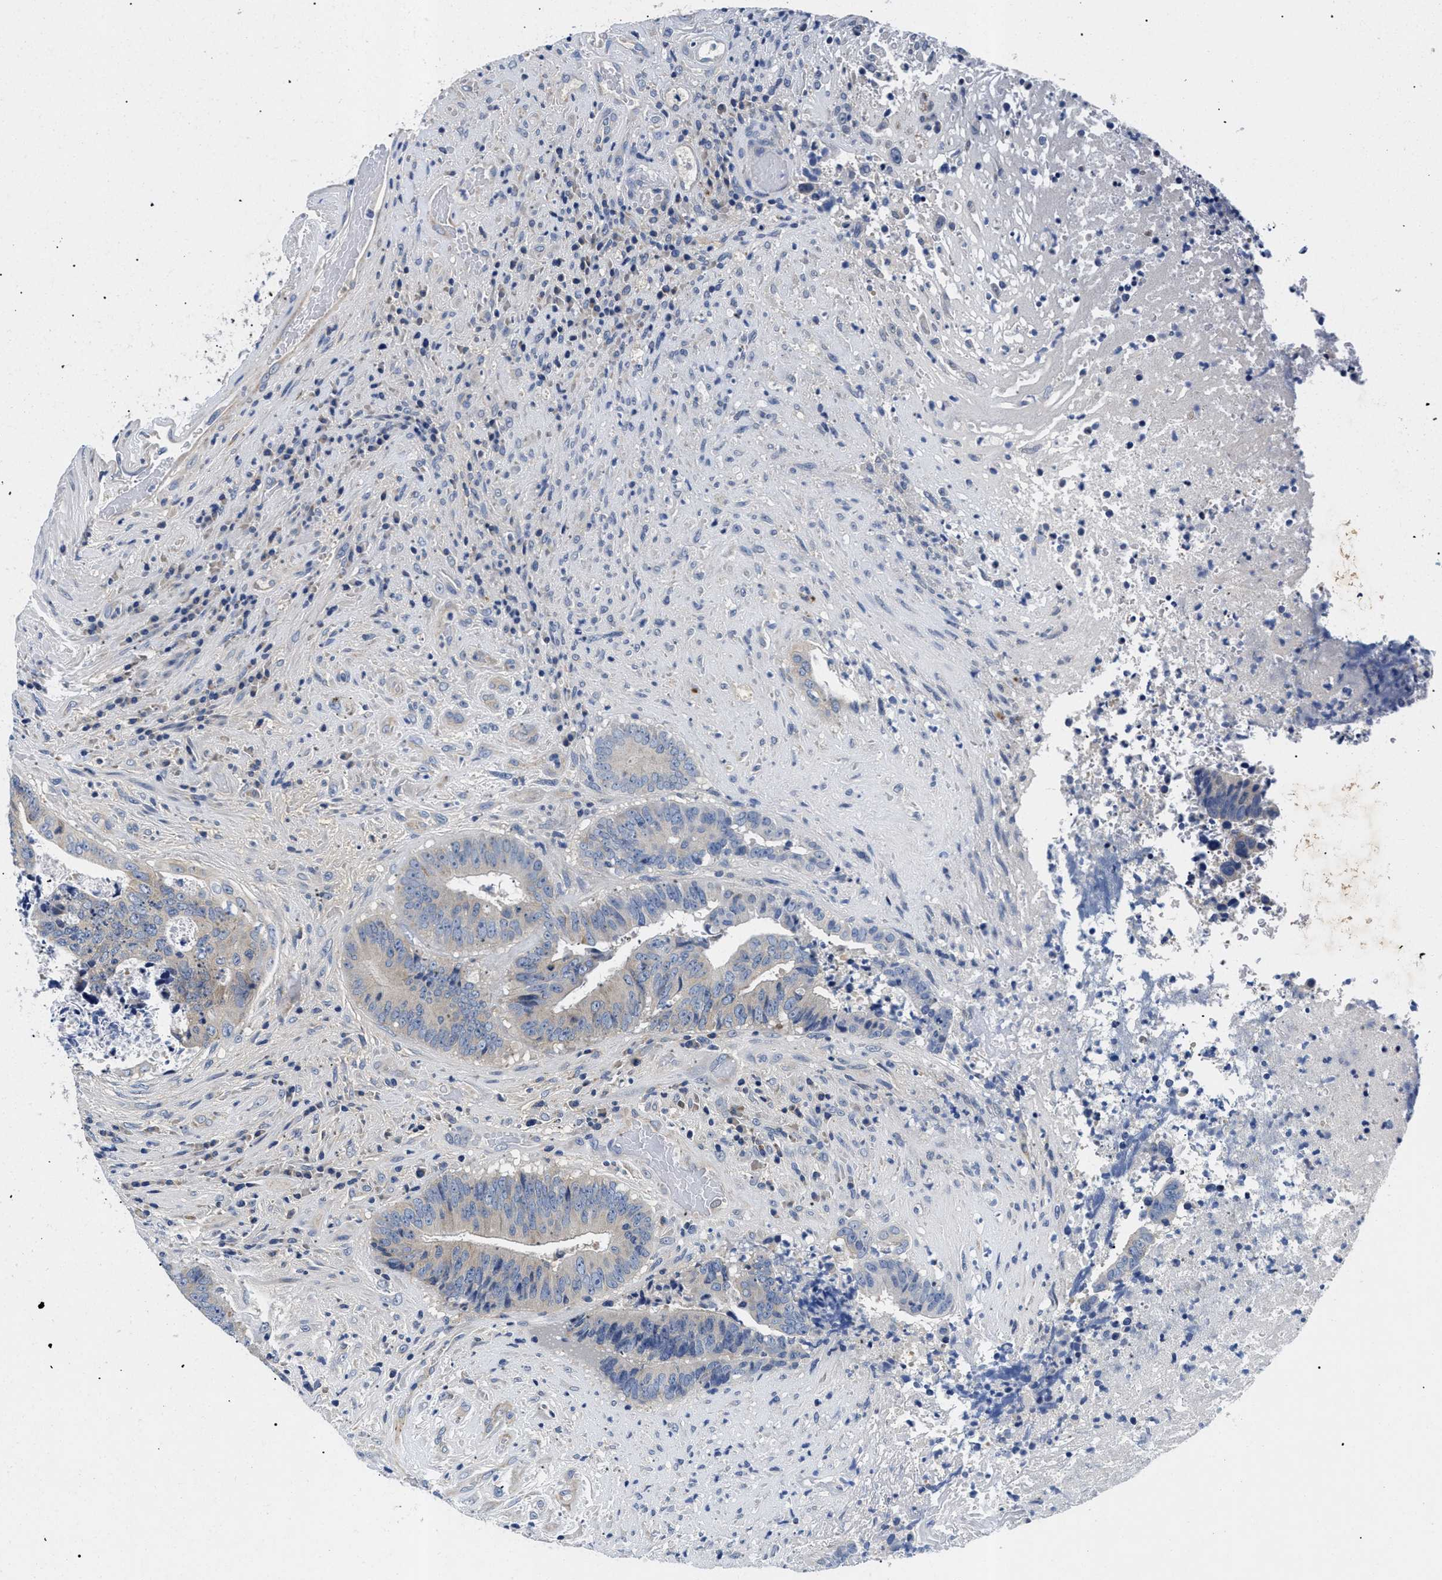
{"staining": {"intensity": "weak", "quantity": "<25%", "location": "cytoplasmic/membranous"}, "tissue": "colorectal cancer", "cell_type": "Tumor cells", "image_type": "cancer", "snomed": [{"axis": "morphology", "description": "Adenocarcinoma, NOS"}, {"axis": "topography", "description": "Rectum"}], "caption": "Micrograph shows no significant protein expression in tumor cells of colorectal cancer (adenocarcinoma).", "gene": "MEA1", "patient": {"sex": "male", "age": 72}}